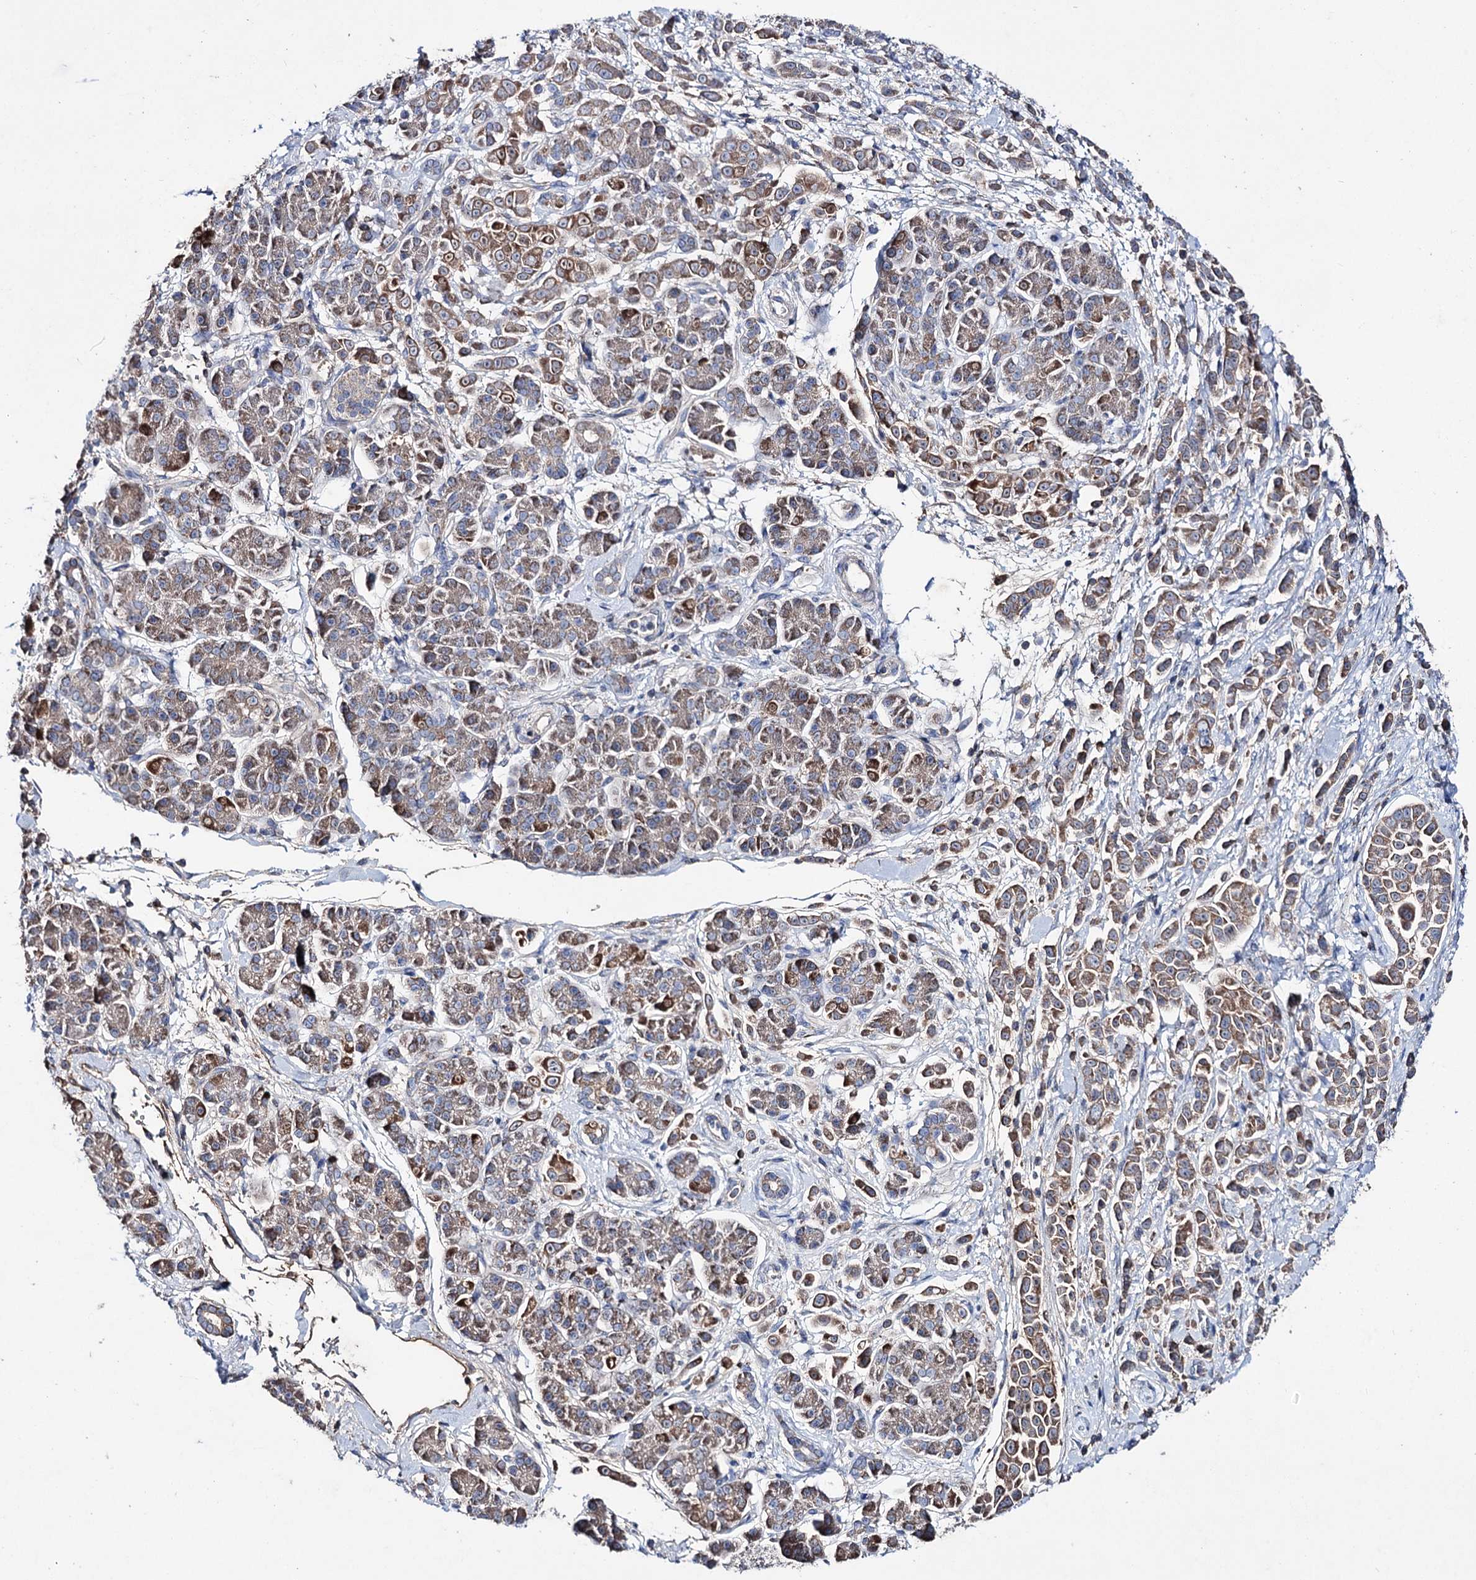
{"staining": {"intensity": "moderate", "quantity": "25%-75%", "location": "cytoplasmic/membranous"}, "tissue": "pancreatic cancer", "cell_type": "Tumor cells", "image_type": "cancer", "snomed": [{"axis": "morphology", "description": "Normal tissue, NOS"}, {"axis": "morphology", "description": "Adenocarcinoma, NOS"}, {"axis": "topography", "description": "Pancreas"}], "caption": "IHC staining of pancreatic cancer, which exhibits medium levels of moderate cytoplasmic/membranous expression in approximately 25%-75% of tumor cells indicating moderate cytoplasmic/membranous protein staining. The staining was performed using DAB (brown) for protein detection and nuclei were counterstained in hematoxylin (blue).", "gene": "CLPB", "patient": {"sex": "female", "age": 64}}